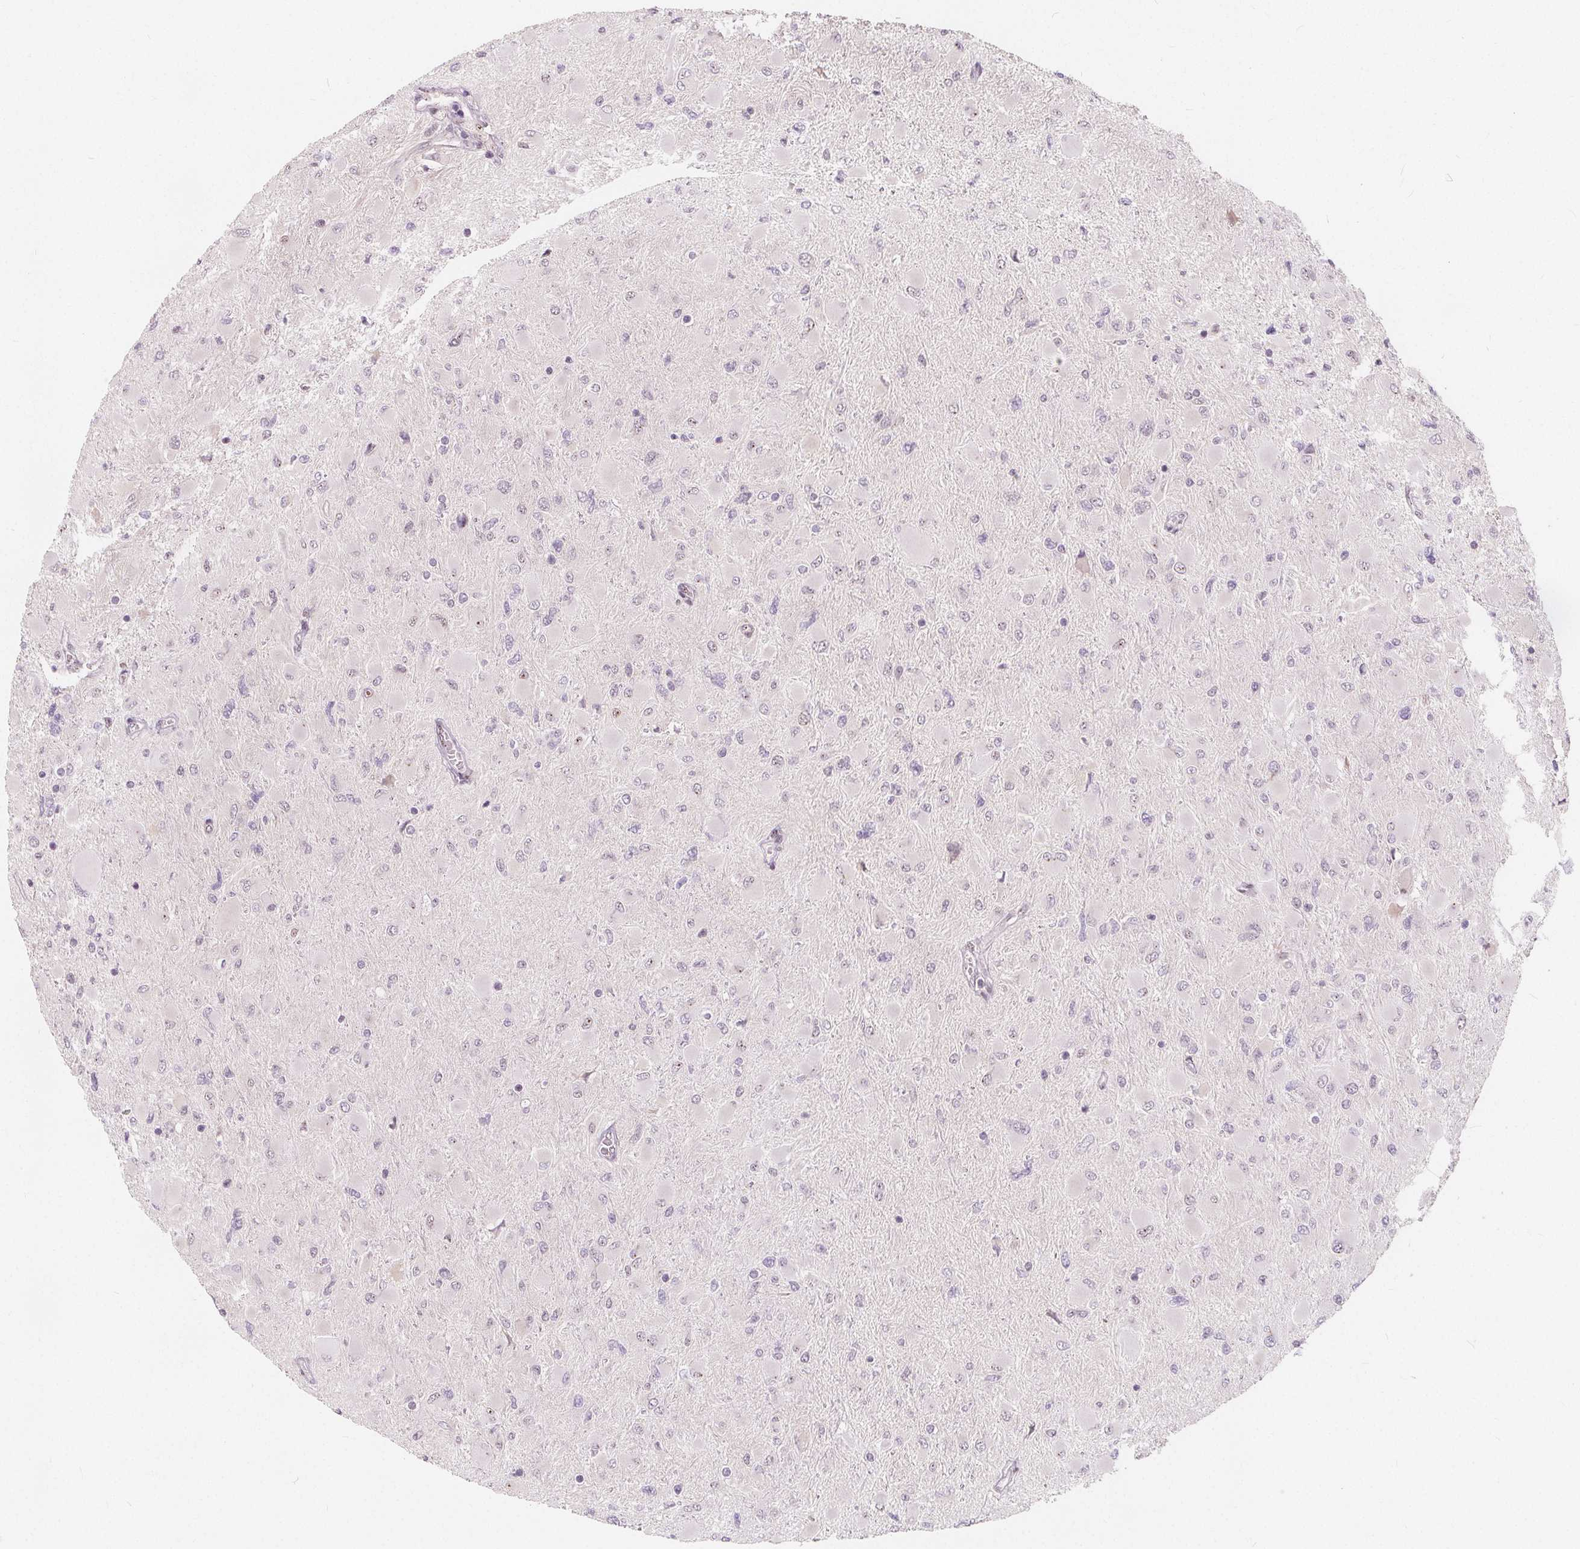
{"staining": {"intensity": "negative", "quantity": "none", "location": "none"}, "tissue": "glioma", "cell_type": "Tumor cells", "image_type": "cancer", "snomed": [{"axis": "morphology", "description": "Glioma, malignant, High grade"}, {"axis": "topography", "description": "Cerebral cortex"}], "caption": "Immunohistochemistry photomicrograph of malignant glioma (high-grade) stained for a protein (brown), which shows no staining in tumor cells.", "gene": "DRC3", "patient": {"sex": "female", "age": 36}}